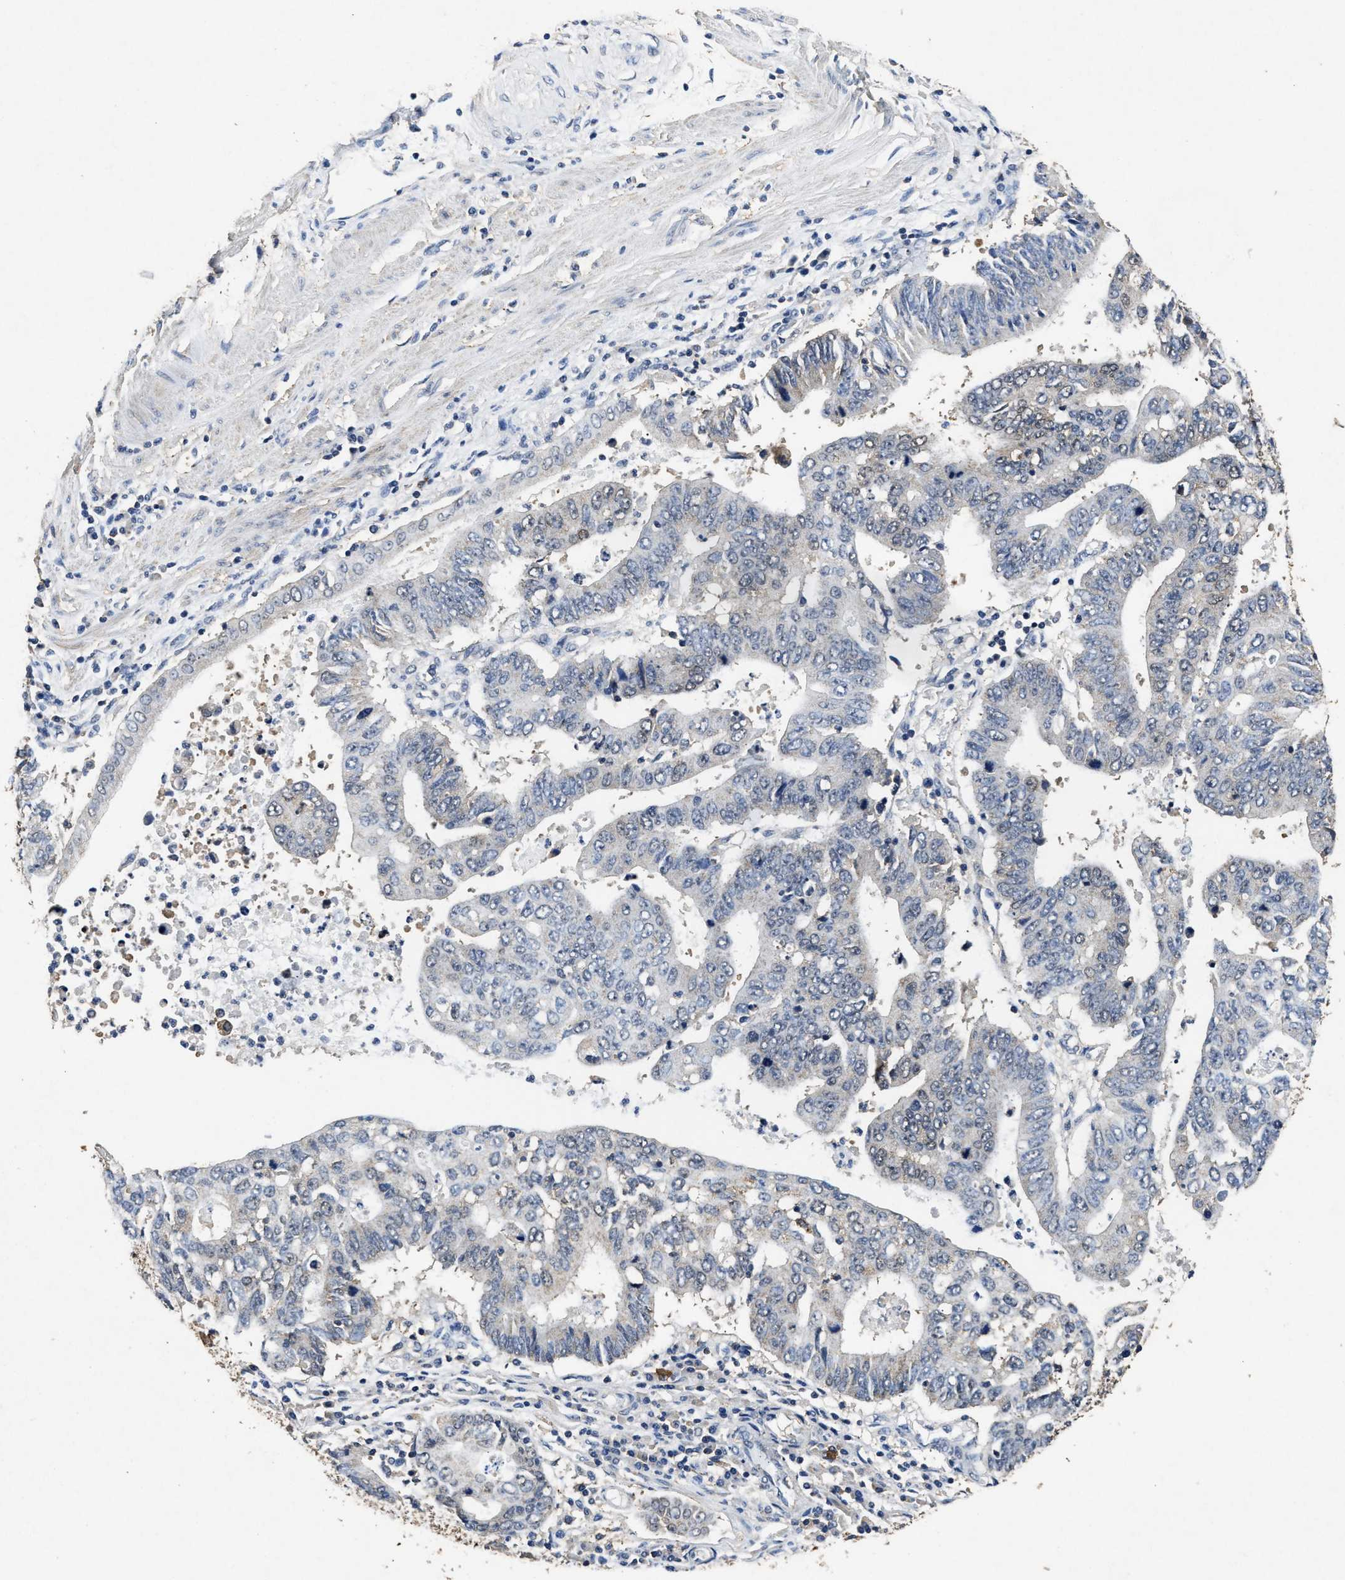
{"staining": {"intensity": "weak", "quantity": "<25%", "location": "cytoplasmic/membranous"}, "tissue": "stomach cancer", "cell_type": "Tumor cells", "image_type": "cancer", "snomed": [{"axis": "morphology", "description": "Adenocarcinoma, NOS"}, {"axis": "topography", "description": "Stomach"}], "caption": "An IHC image of stomach cancer is shown. There is no staining in tumor cells of stomach cancer.", "gene": "ACAT2", "patient": {"sex": "male", "age": 59}}